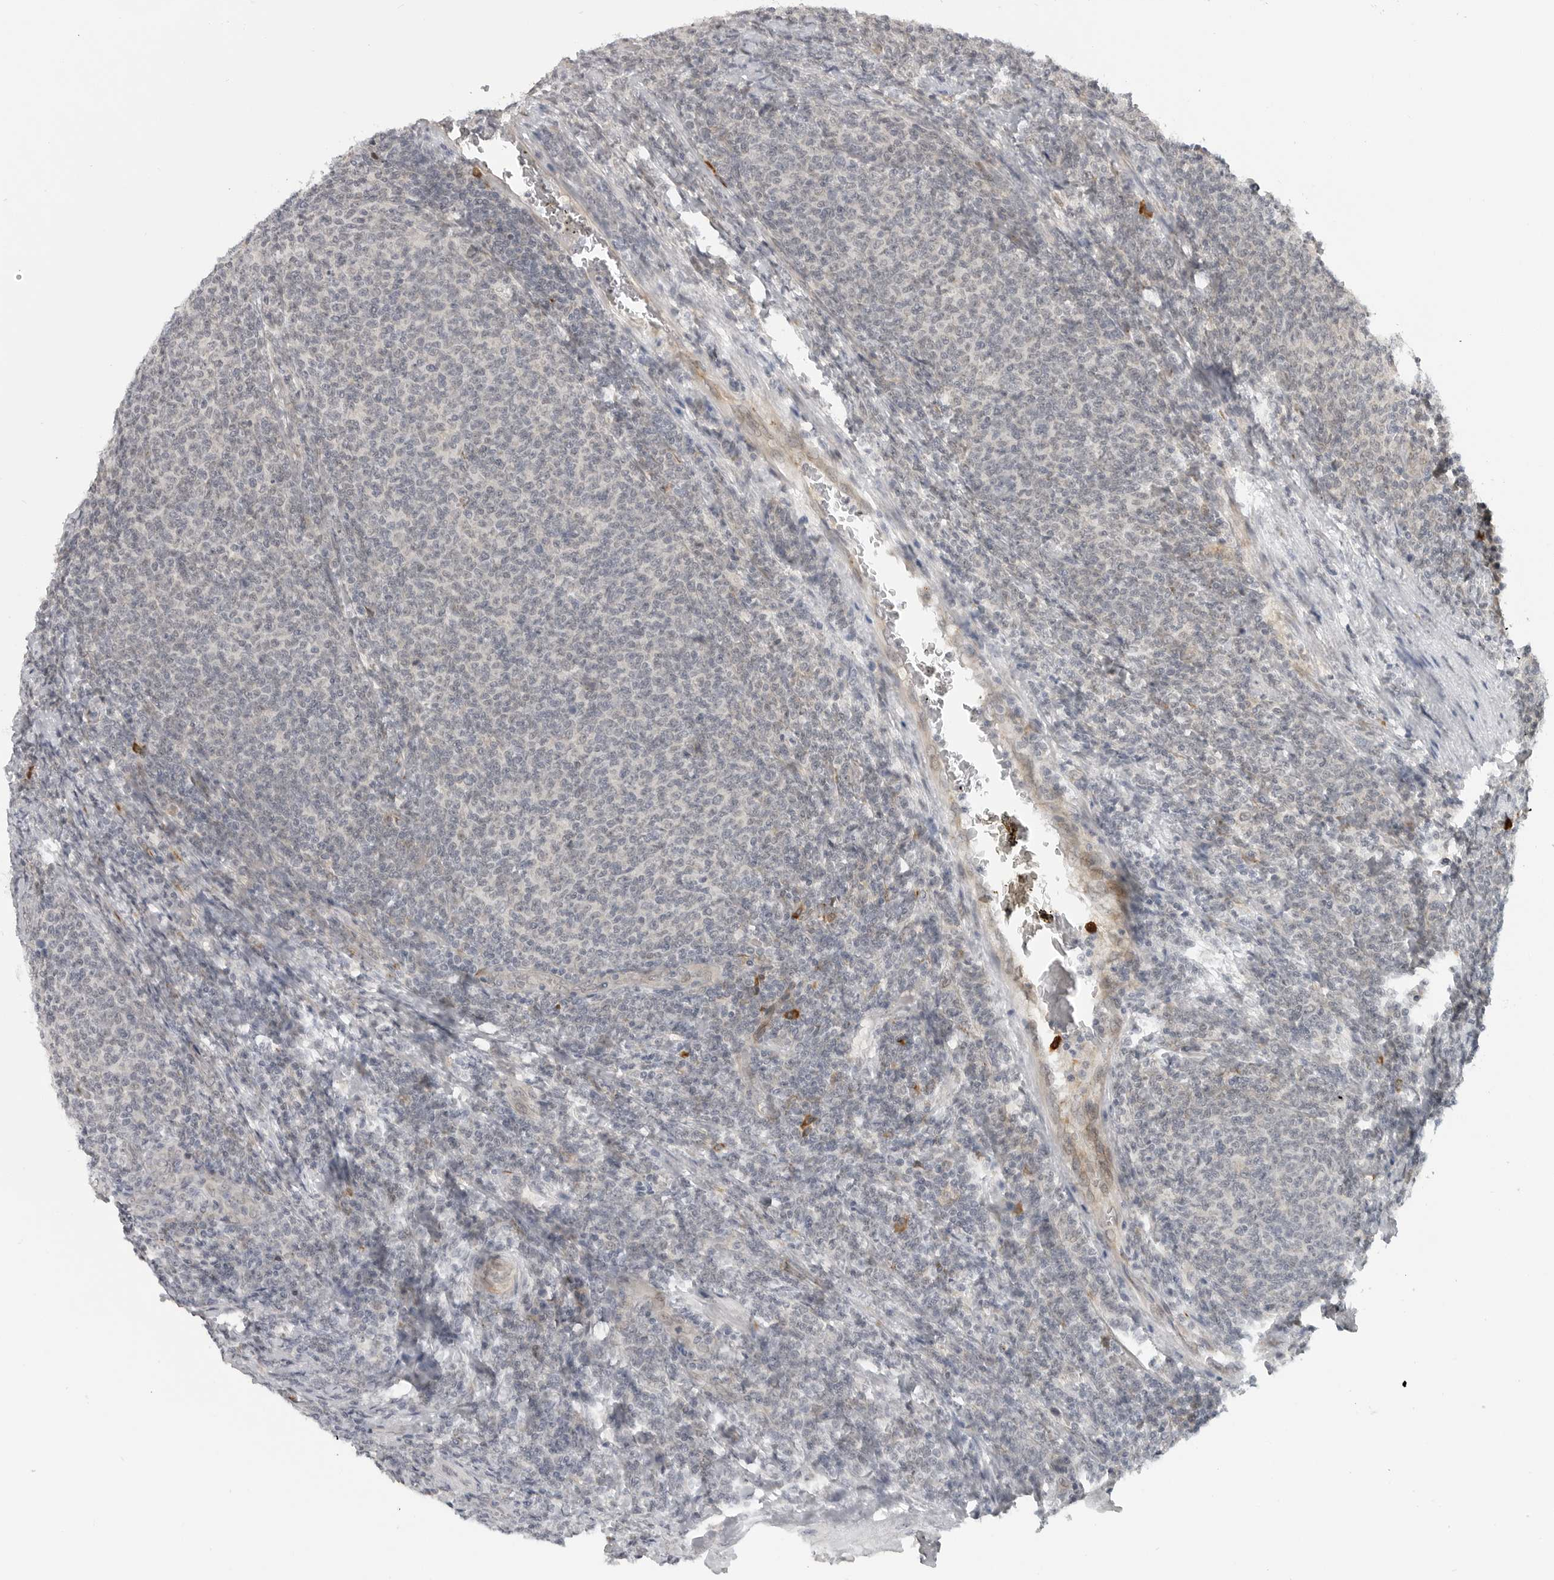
{"staining": {"intensity": "negative", "quantity": "none", "location": "none"}, "tissue": "lymphoma", "cell_type": "Tumor cells", "image_type": "cancer", "snomed": [{"axis": "morphology", "description": "Malignant lymphoma, non-Hodgkin's type, Low grade"}, {"axis": "topography", "description": "Lymph node"}], "caption": "Malignant lymphoma, non-Hodgkin's type (low-grade) stained for a protein using IHC reveals no positivity tumor cells.", "gene": "CEP295NL", "patient": {"sex": "male", "age": 66}}